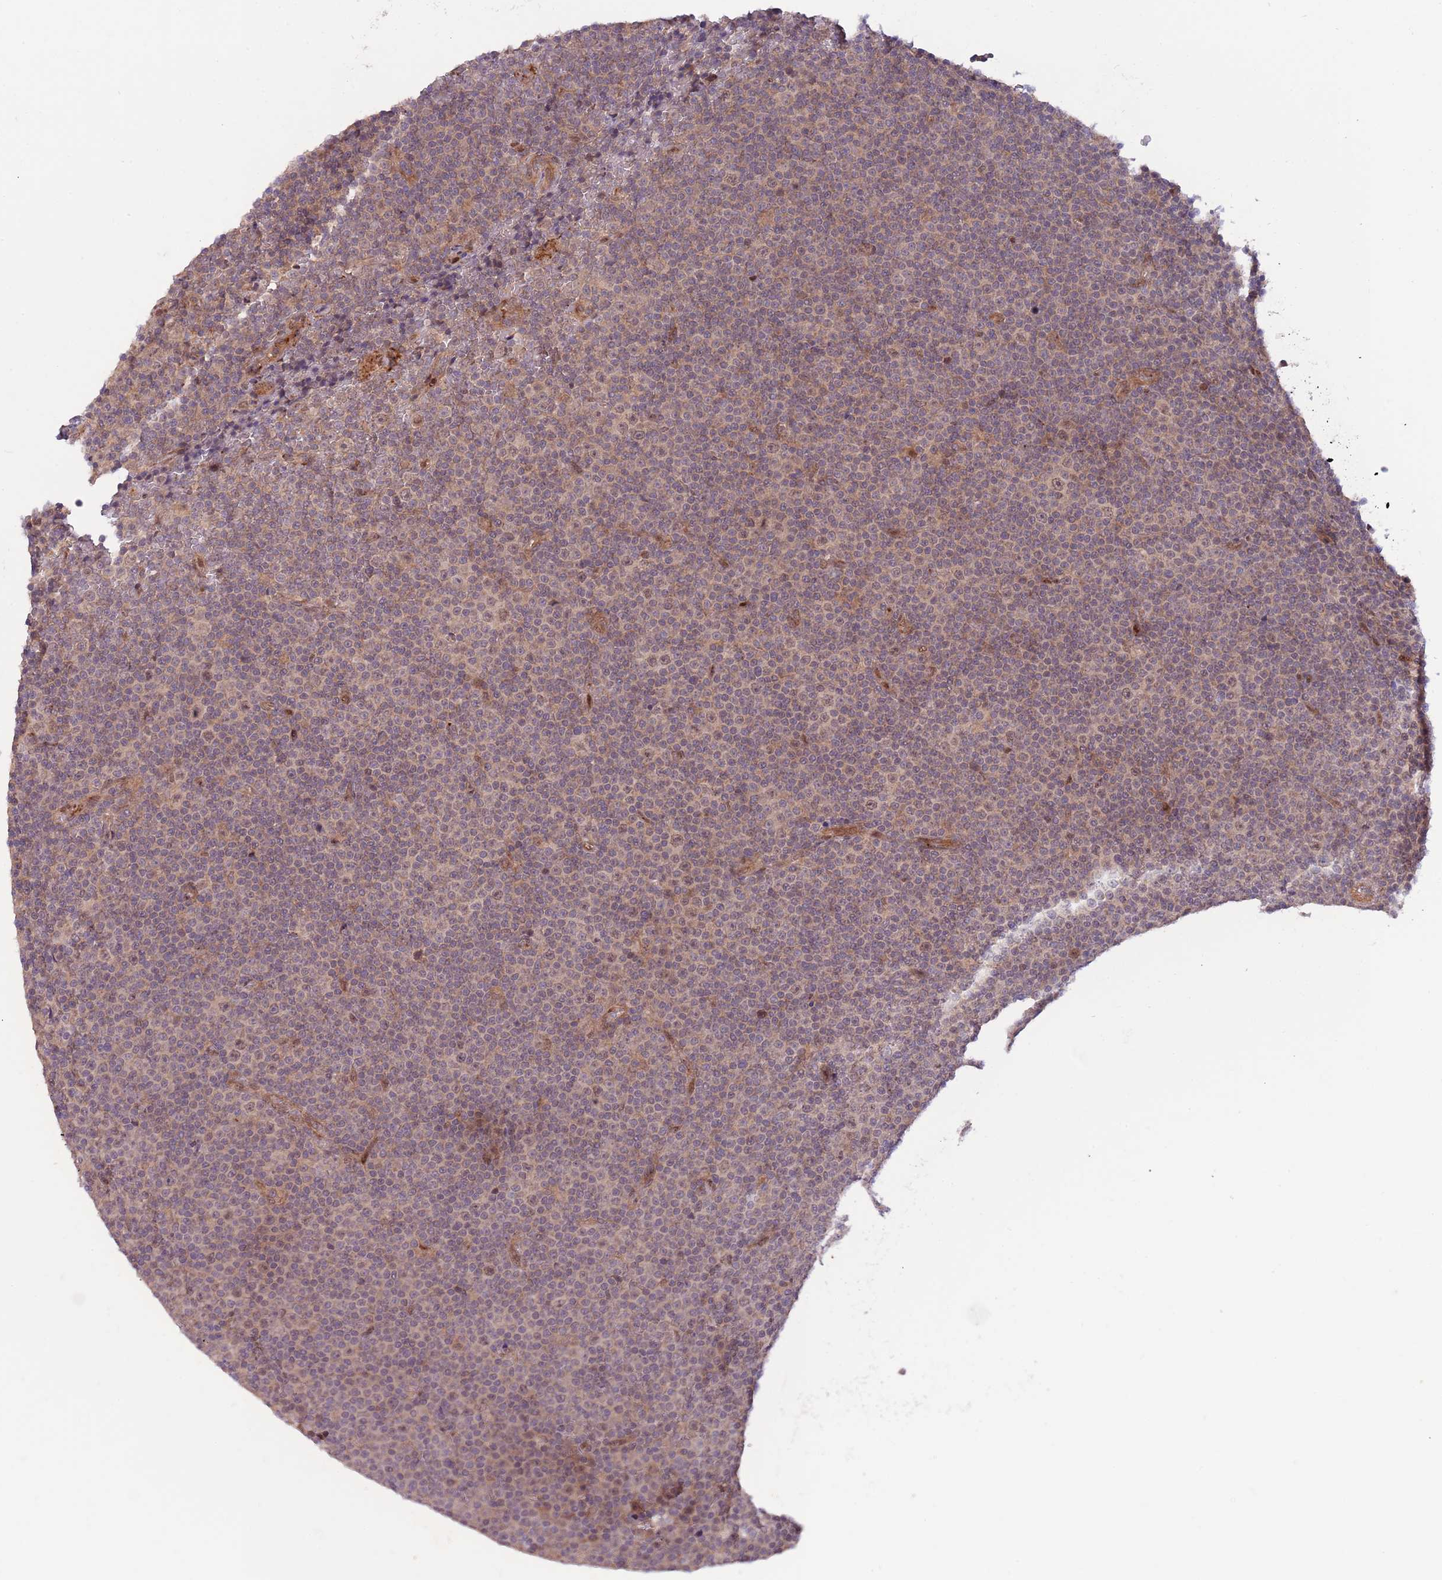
{"staining": {"intensity": "negative", "quantity": "none", "location": "none"}, "tissue": "lymphoma", "cell_type": "Tumor cells", "image_type": "cancer", "snomed": [{"axis": "morphology", "description": "Malignant lymphoma, non-Hodgkin's type, Low grade"}, {"axis": "topography", "description": "Lymph node"}], "caption": "Tumor cells are negative for brown protein staining in malignant lymphoma, non-Hodgkin's type (low-grade).", "gene": "PRR16", "patient": {"sex": "female", "age": 67}}